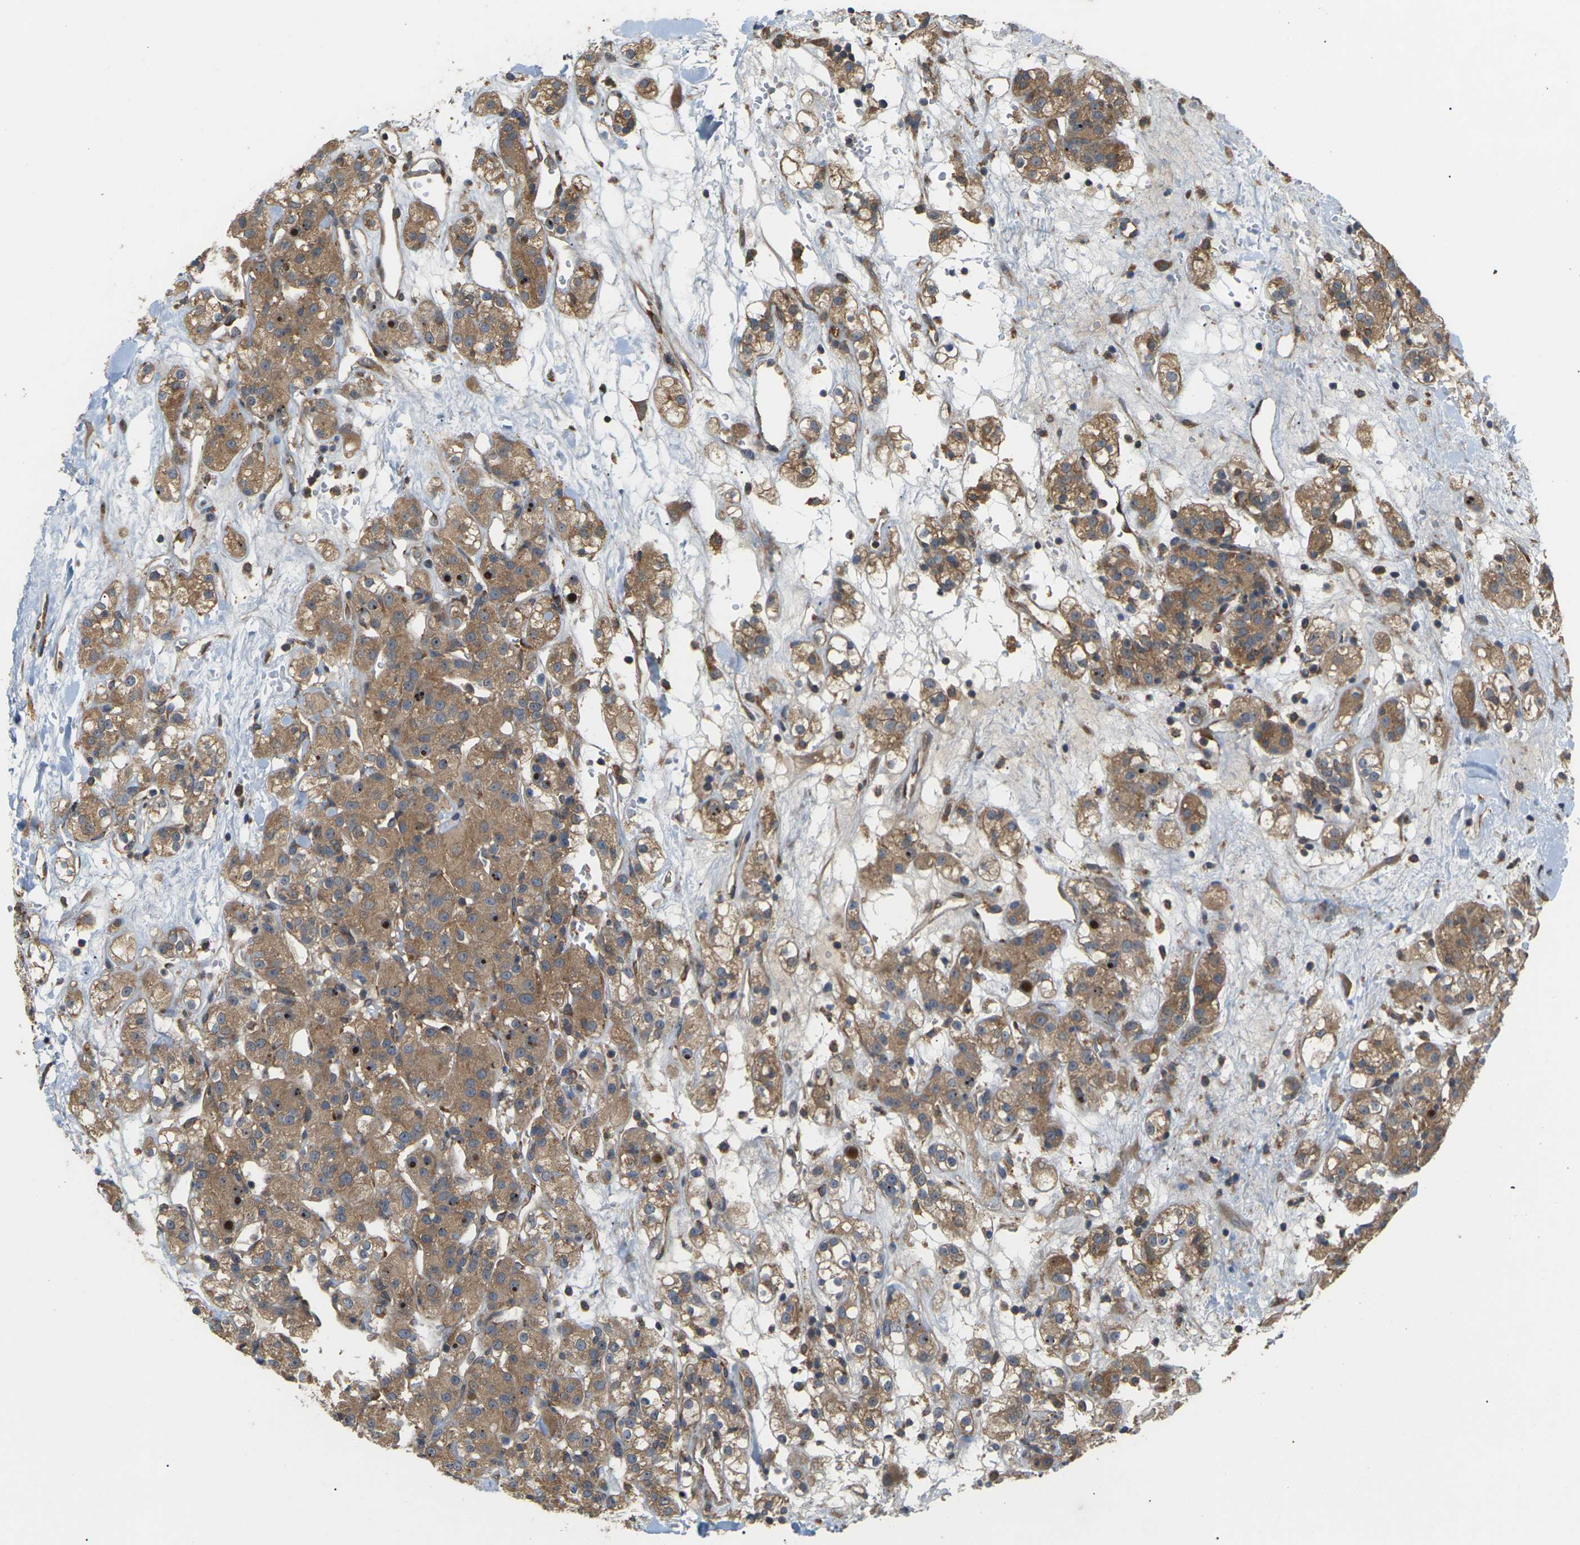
{"staining": {"intensity": "moderate", "quantity": ">75%", "location": "cytoplasmic/membranous"}, "tissue": "renal cancer", "cell_type": "Tumor cells", "image_type": "cancer", "snomed": [{"axis": "morphology", "description": "Normal tissue, NOS"}, {"axis": "morphology", "description": "Adenocarcinoma, NOS"}, {"axis": "topography", "description": "Kidney"}], "caption": "A medium amount of moderate cytoplasmic/membranous expression is present in approximately >75% of tumor cells in renal cancer (adenocarcinoma) tissue.", "gene": "NRAS", "patient": {"sex": "male", "age": 61}}